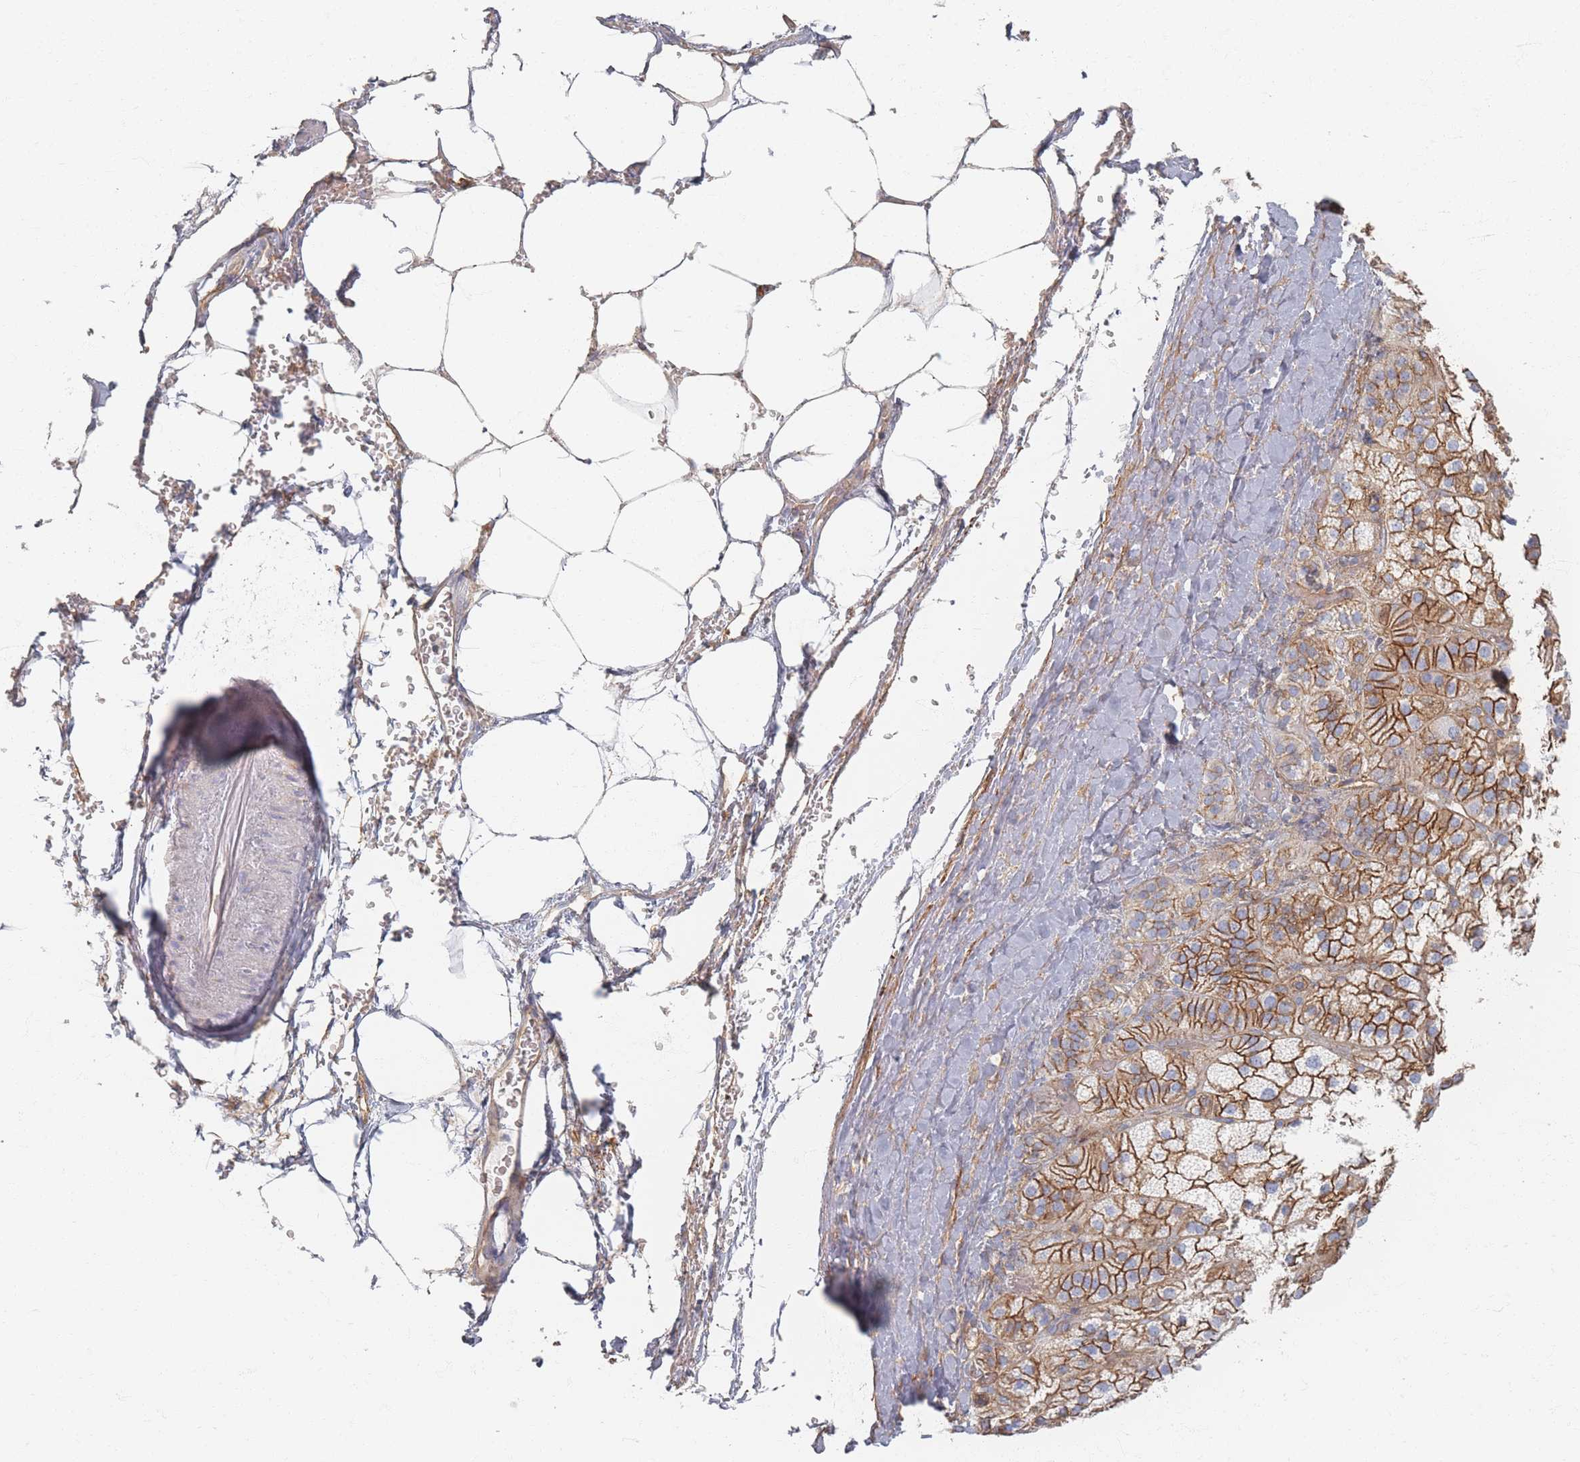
{"staining": {"intensity": "moderate", "quantity": ">75%", "location": "cytoplasmic/membranous"}, "tissue": "adrenal gland", "cell_type": "Glandular cells", "image_type": "normal", "snomed": [{"axis": "morphology", "description": "Normal tissue, NOS"}, {"axis": "topography", "description": "Adrenal gland"}], "caption": "IHC of normal adrenal gland reveals medium levels of moderate cytoplasmic/membranous expression in approximately >75% of glandular cells. (DAB (3,3'-diaminobenzidine) = brown stain, brightfield microscopy at high magnification).", "gene": "GNB1", "patient": {"sex": "female", "age": 70}}